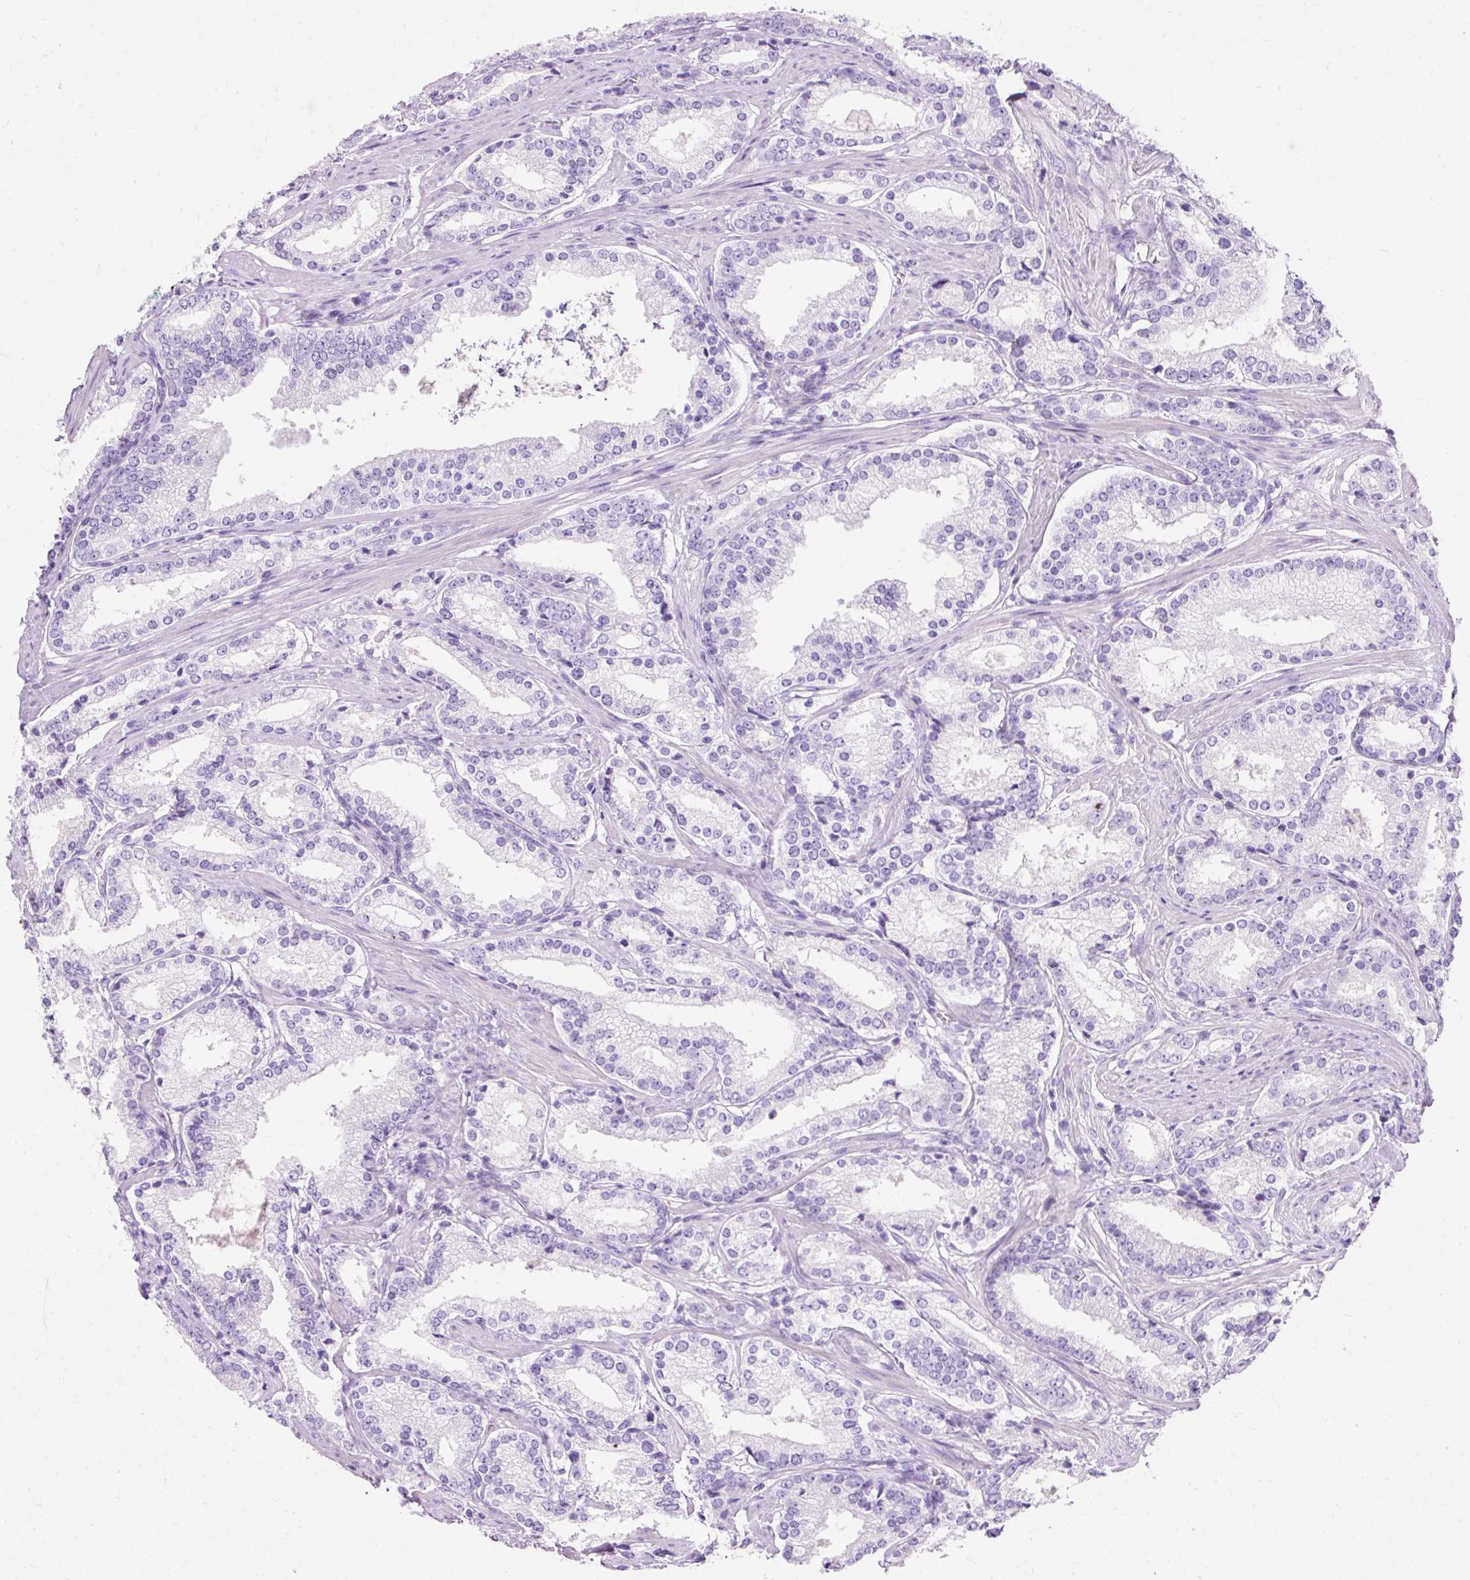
{"staining": {"intensity": "negative", "quantity": "none", "location": "none"}, "tissue": "prostate cancer", "cell_type": "Tumor cells", "image_type": "cancer", "snomed": [{"axis": "morphology", "description": "Adenocarcinoma, Low grade"}, {"axis": "topography", "description": "Prostate"}], "caption": "IHC photomicrograph of prostate cancer stained for a protein (brown), which shows no expression in tumor cells.", "gene": "TMEM213", "patient": {"sex": "male", "age": 58}}